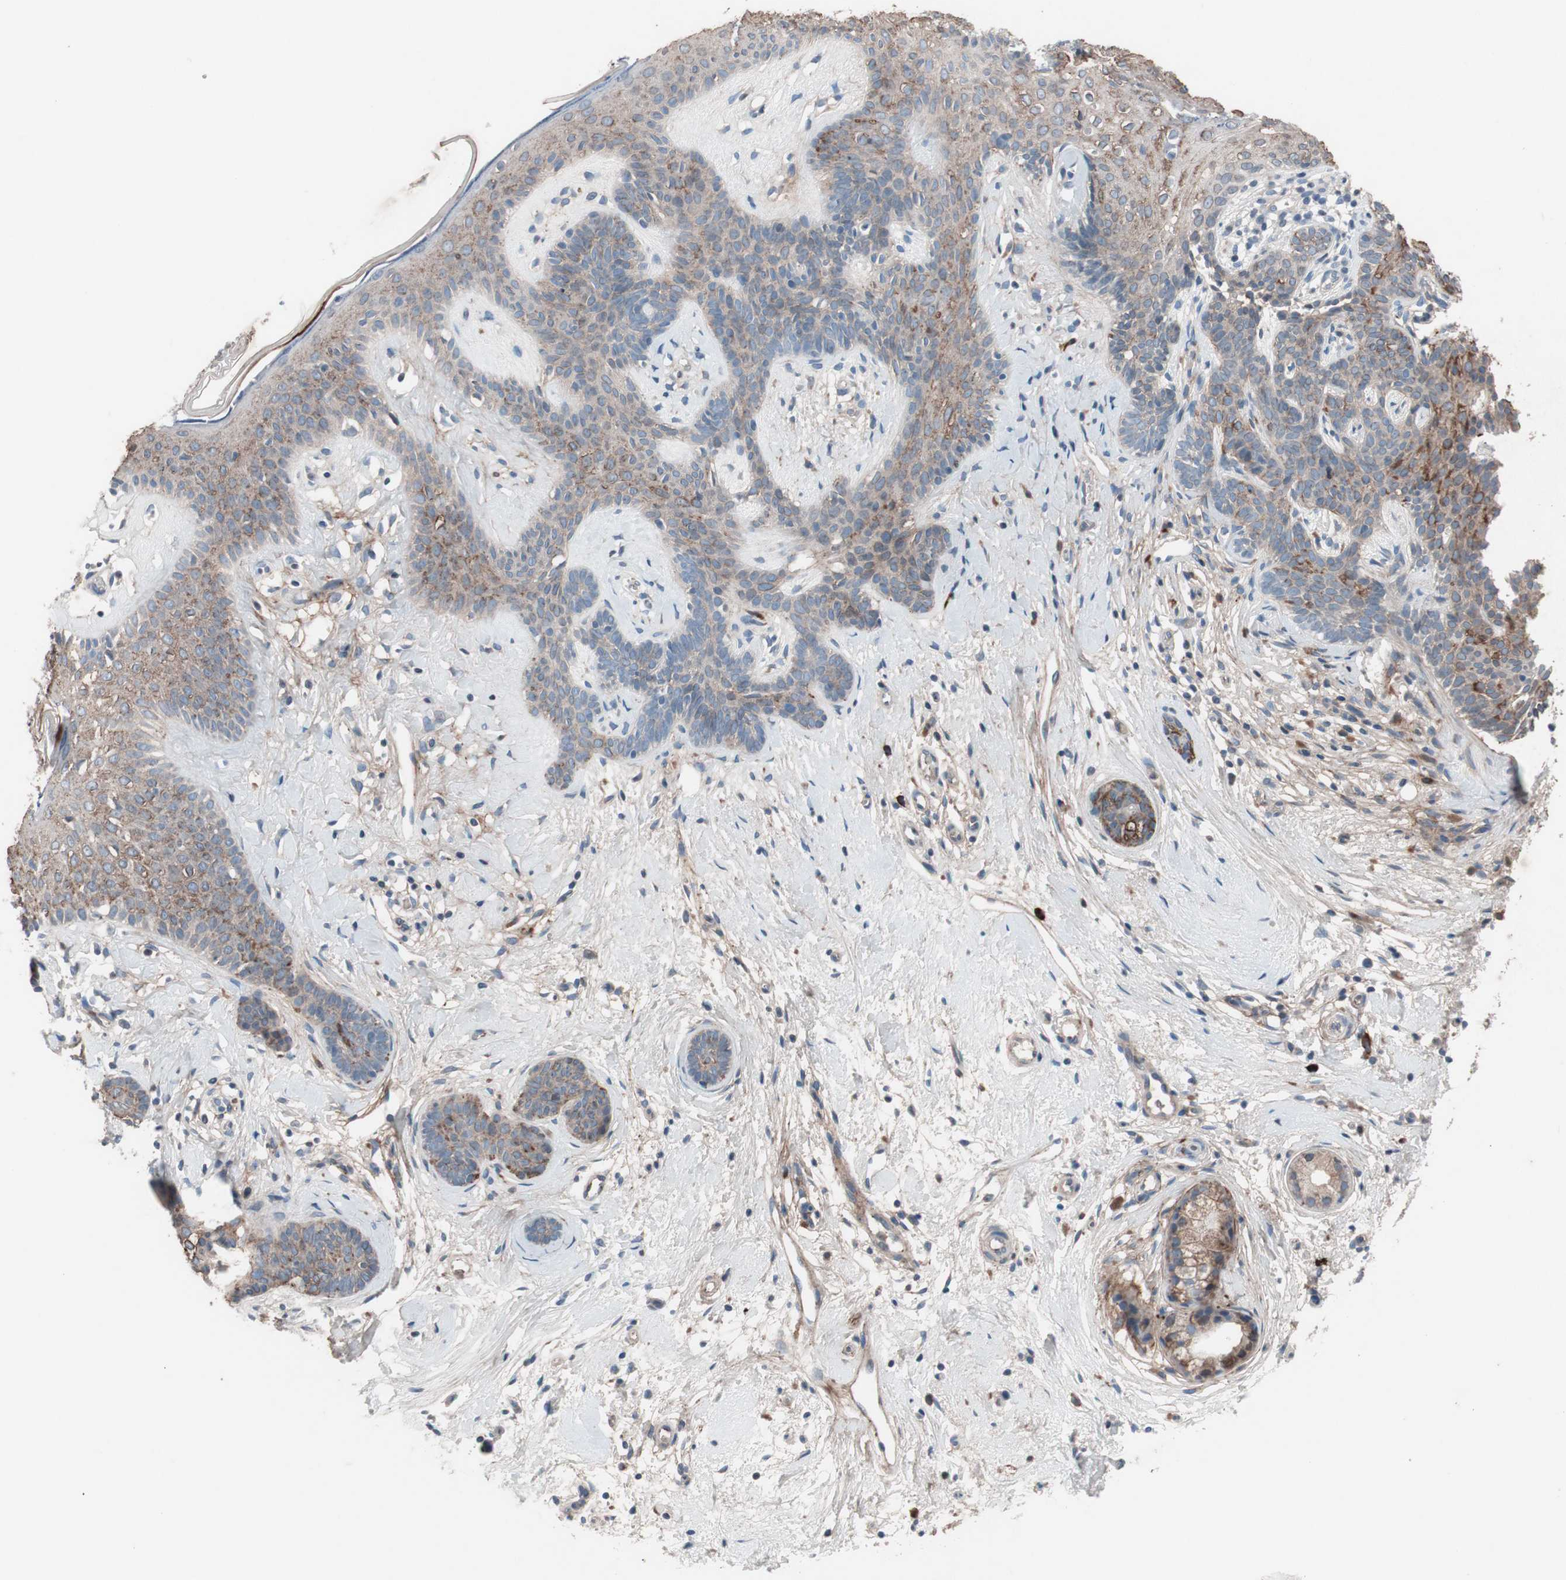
{"staining": {"intensity": "weak", "quantity": "25%-75%", "location": "cytoplasmic/membranous"}, "tissue": "skin cancer", "cell_type": "Tumor cells", "image_type": "cancer", "snomed": [{"axis": "morphology", "description": "Developmental malformation"}, {"axis": "morphology", "description": "Basal cell carcinoma"}, {"axis": "topography", "description": "Skin"}], "caption": "Tumor cells demonstrate low levels of weak cytoplasmic/membranous positivity in about 25%-75% of cells in skin cancer.", "gene": "GRB7", "patient": {"sex": "female", "age": 62}}